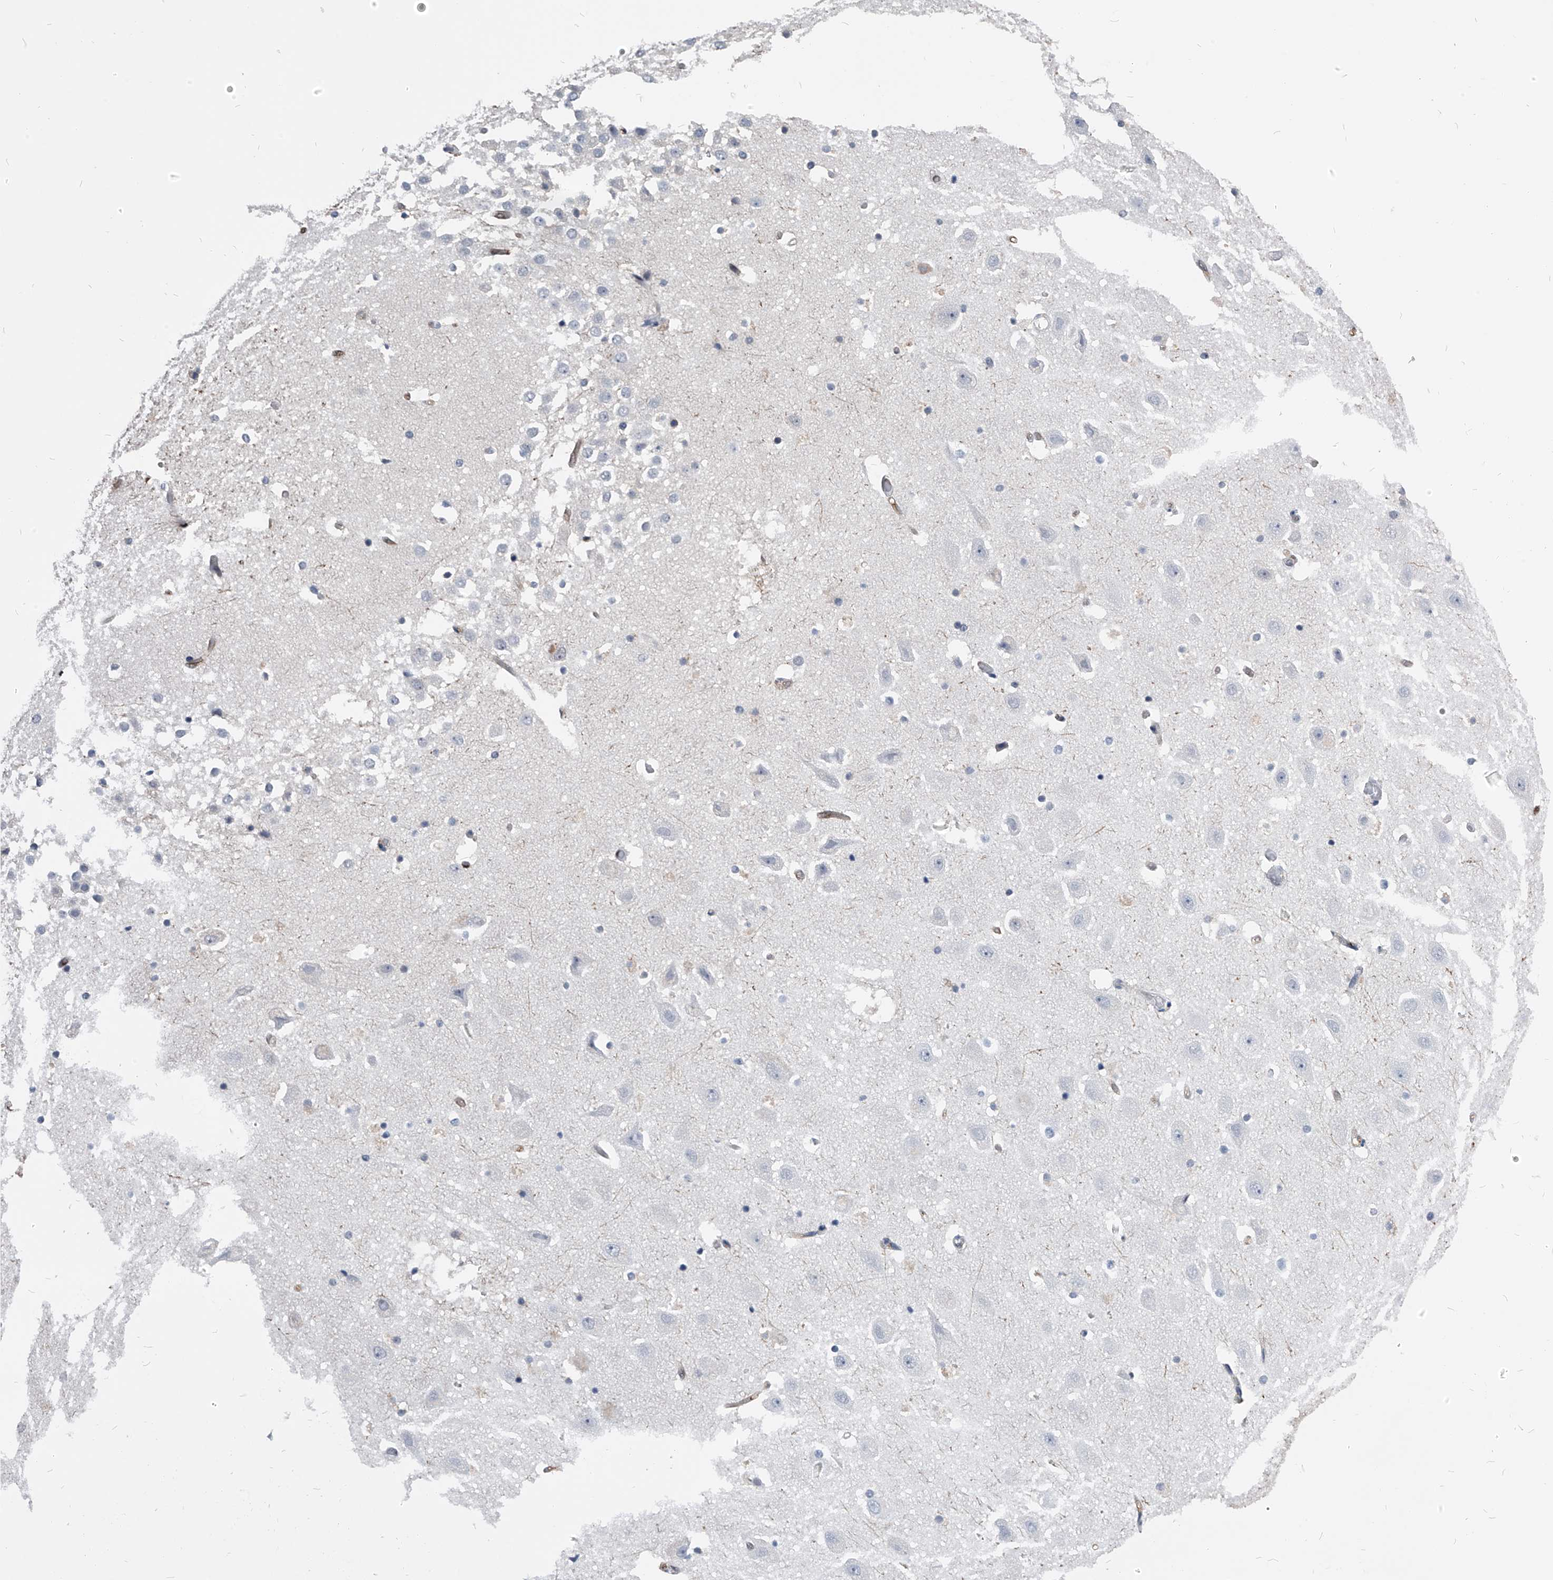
{"staining": {"intensity": "negative", "quantity": "none", "location": "none"}, "tissue": "hippocampus", "cell_type": "Glial cells", "image_type": "normal", "snomed": [{"axis": "morphology", "description": "Normal tissue, NOS"}, {"axis": "topography", "description": "Hippocampus"}], "caption": "IHC photomicrograph of benign human hippocampus stained for a protein (brown), which shows no staining in glial cells. Nuclei are stained in blue.", "gene": "PDXK", "patient": {"sex": "female", "age": 52}}